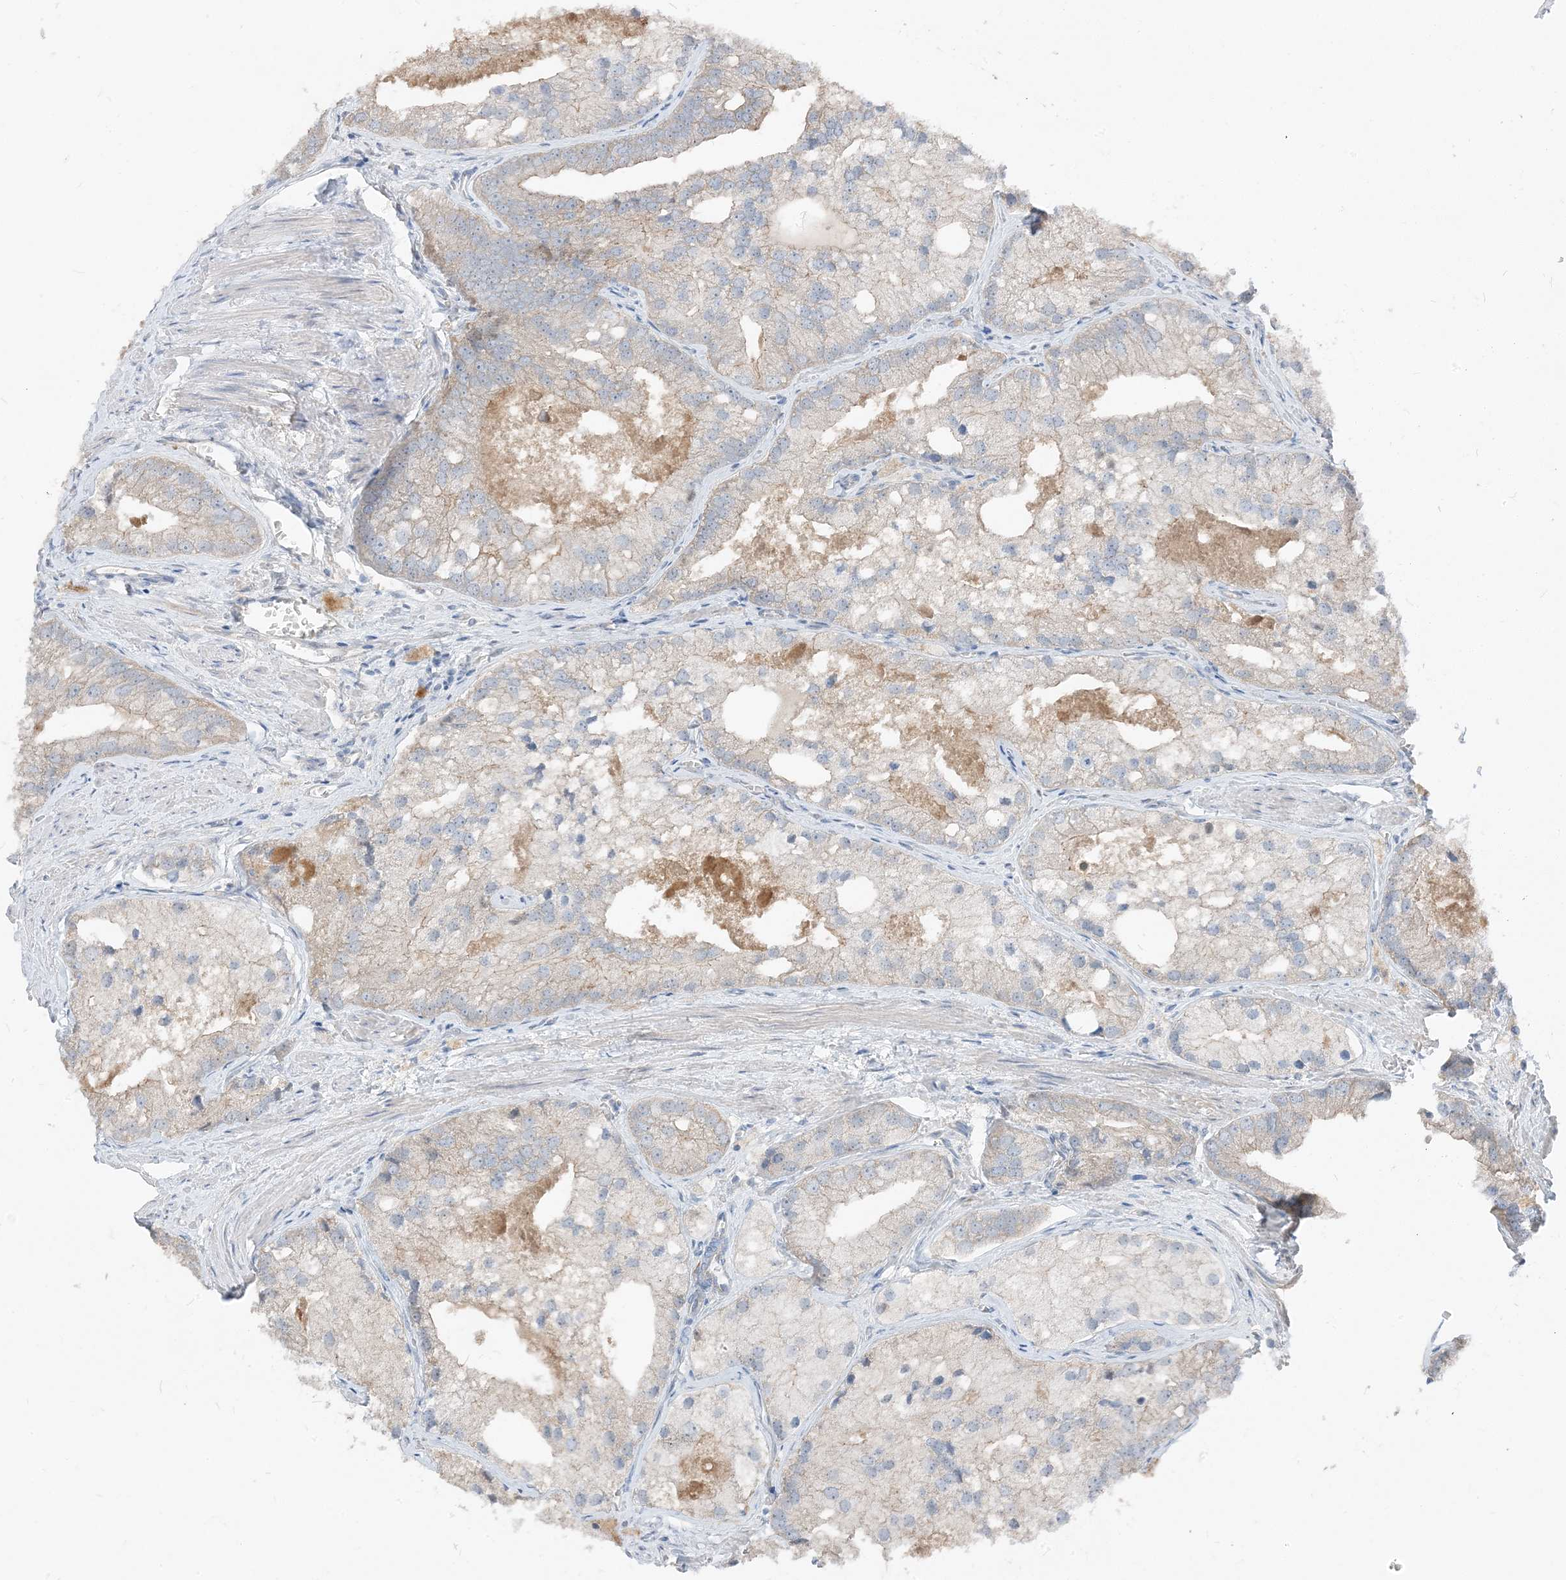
{"staining": {"intensity": "negative", "quantity": "none", "location": "none"}, "tissue": "prostate cancer", "cell_type": "Tumor cells", "image_type": "cancer", "snomed": [{"axis": "morphology", "description": "Adenocarcinoma, Low grade"}, {"axis": "topography", "description": "Prostate"}], "caption": "High power microscopy photomicrograph of an IHC photomicrograph of prostate cancer (low-grade adenocarcinoma), revealing no significant staining in tumor cells.", "gene": "NCOA7", "patient": {"sex": "male", "age": 69}}